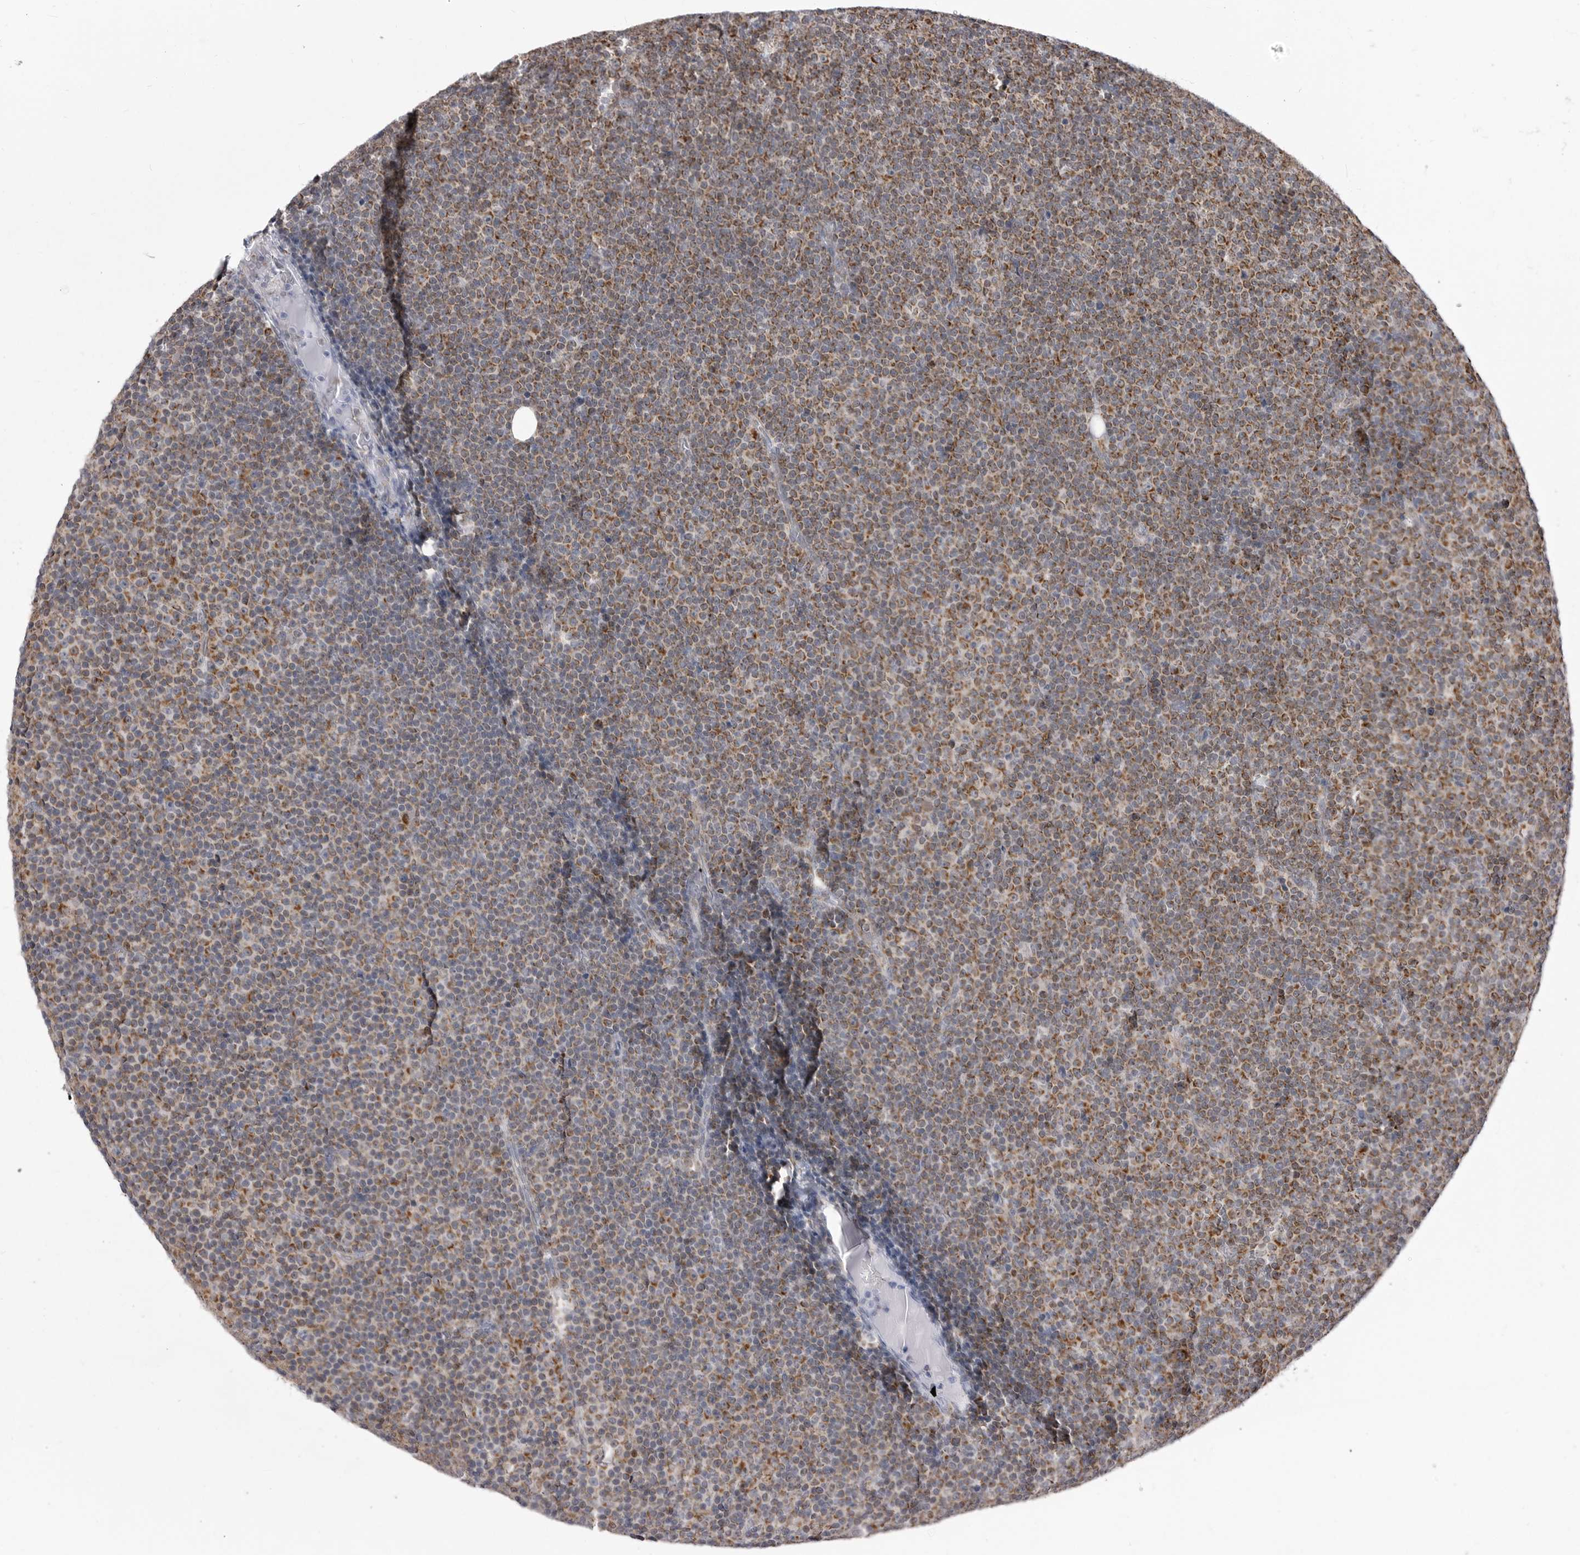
{"staining": {"intensity": "moderate", "quantity": ">75%", "location": "cytoplasmic/membranous"}, "tissue": "lymphoma", "cell_type": "Tumor cells", "image_type": "cancer", "snomed": [{"axis": "morphology", "description": "Malignant lymphoma, non-Hodgkin's type, Low grade"}, {"axis": "topography", "description": "Lymph node"}], "caption": "Immunohistochemical staining of malignant lymphoma, non-Hodgkin's type (low-grade) shows moderate cytoplasmic/membranous protein positivity in about >75% of tumor cells. (DAB (3,3'-diaminobenzidine) IHC, brown staining for protein, blue staining for nuclei).", "gene": "FH", "patient": {"sex": "female", "age": 67}}